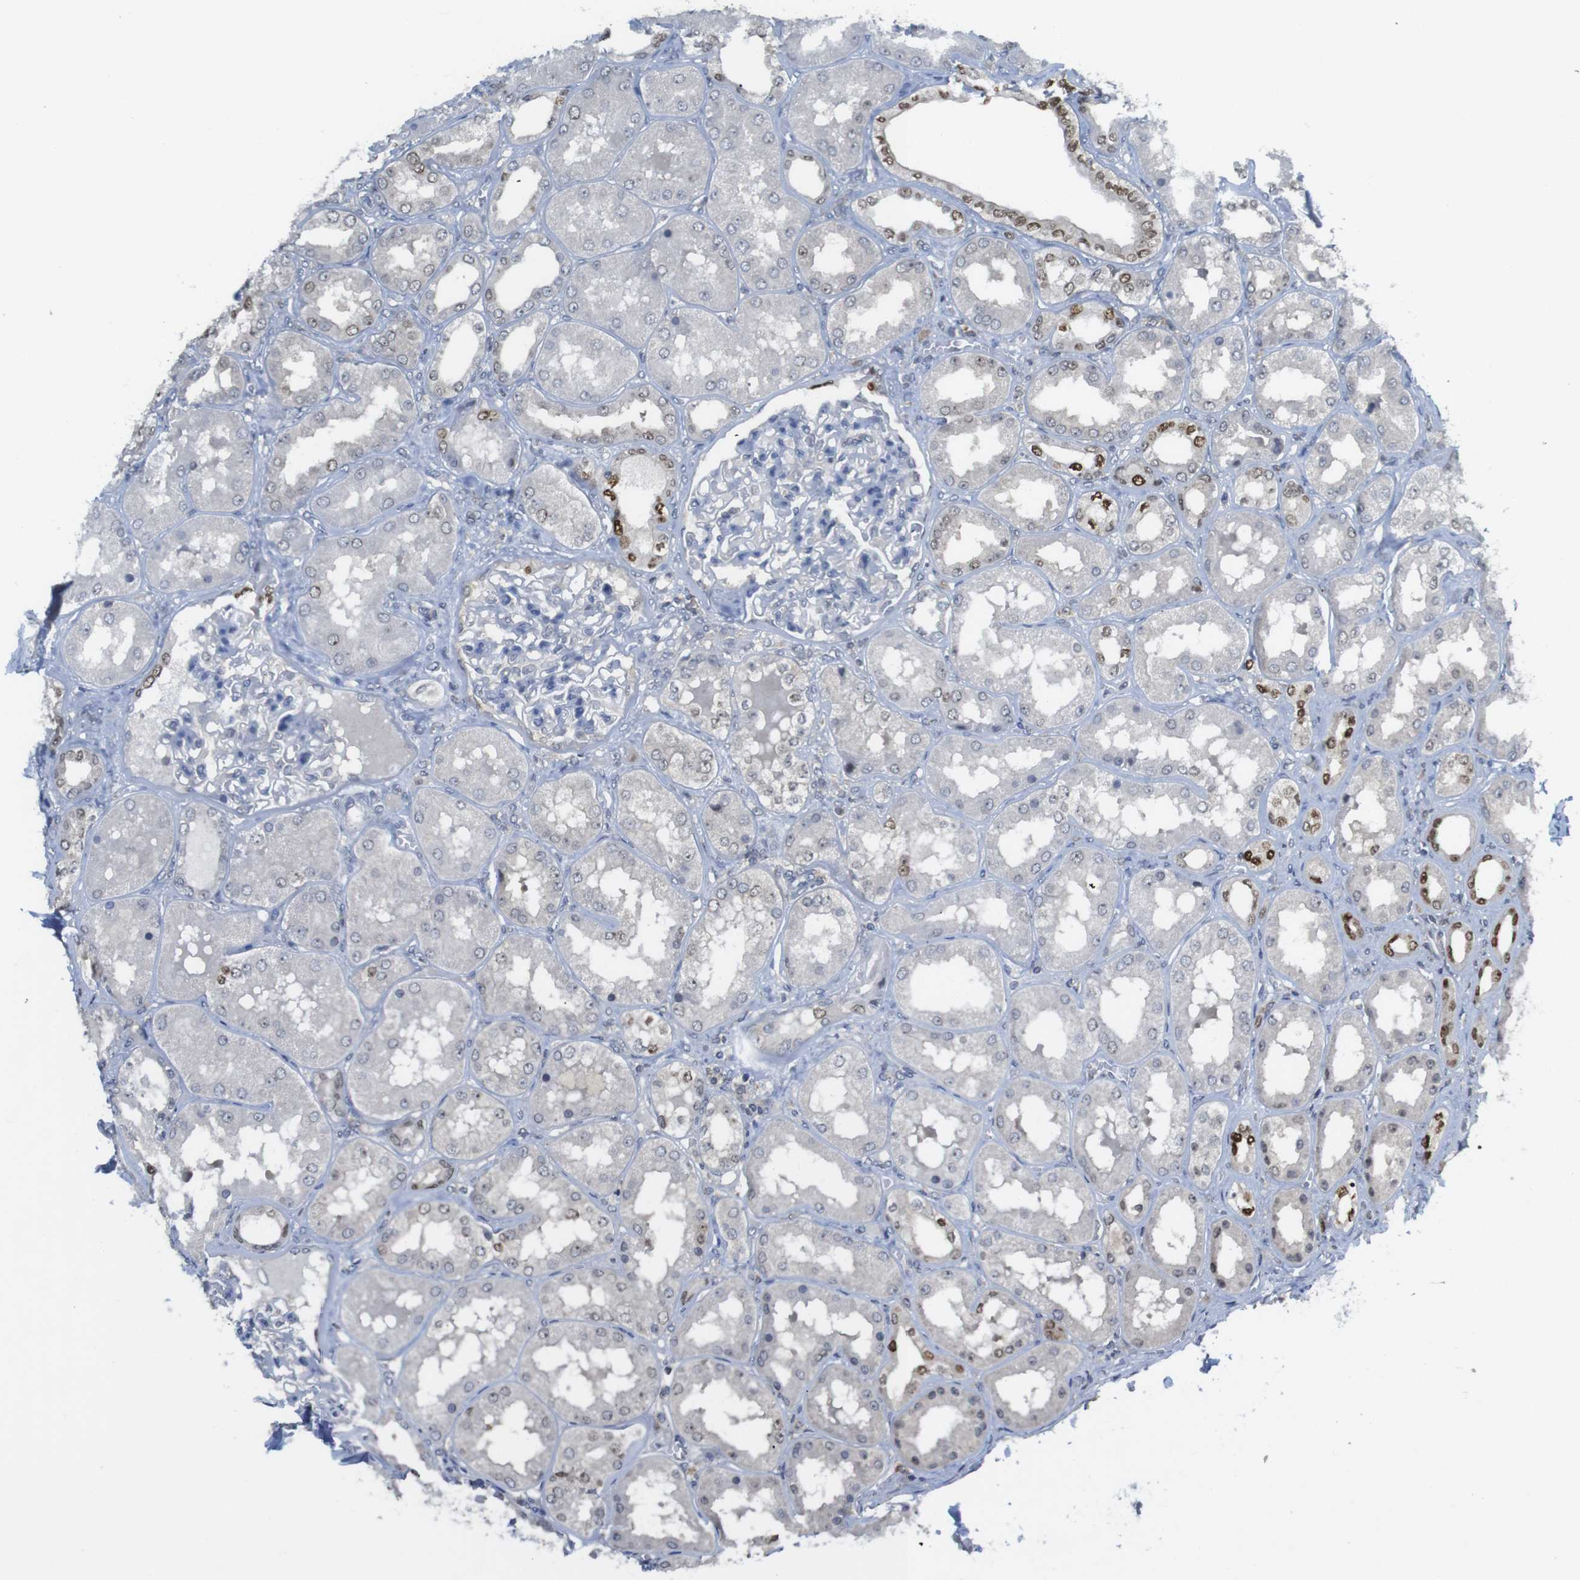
{"staining": {"intensity": "weak", "quantity": "<25%", "location": "cytoplasmic/membranous"}, "tissue": "kidney", "cell_type": "Cells in glomeruli", "image_type": "normal", "snomed": [{"axis": "morphology", "description": "Normal tissue, NOS"}, {"axis": "topography", "description": "Kidney"}], "caption": "Unremarkable kidney was stained to show a protein in brown. There is no significant positivity in cells in glomeruli. (DAB immunohistochemistry visualized using brightfield microscopy, high magnification).", "gene": "RCC1", "patient": {"sex": "female", "age": 56}}